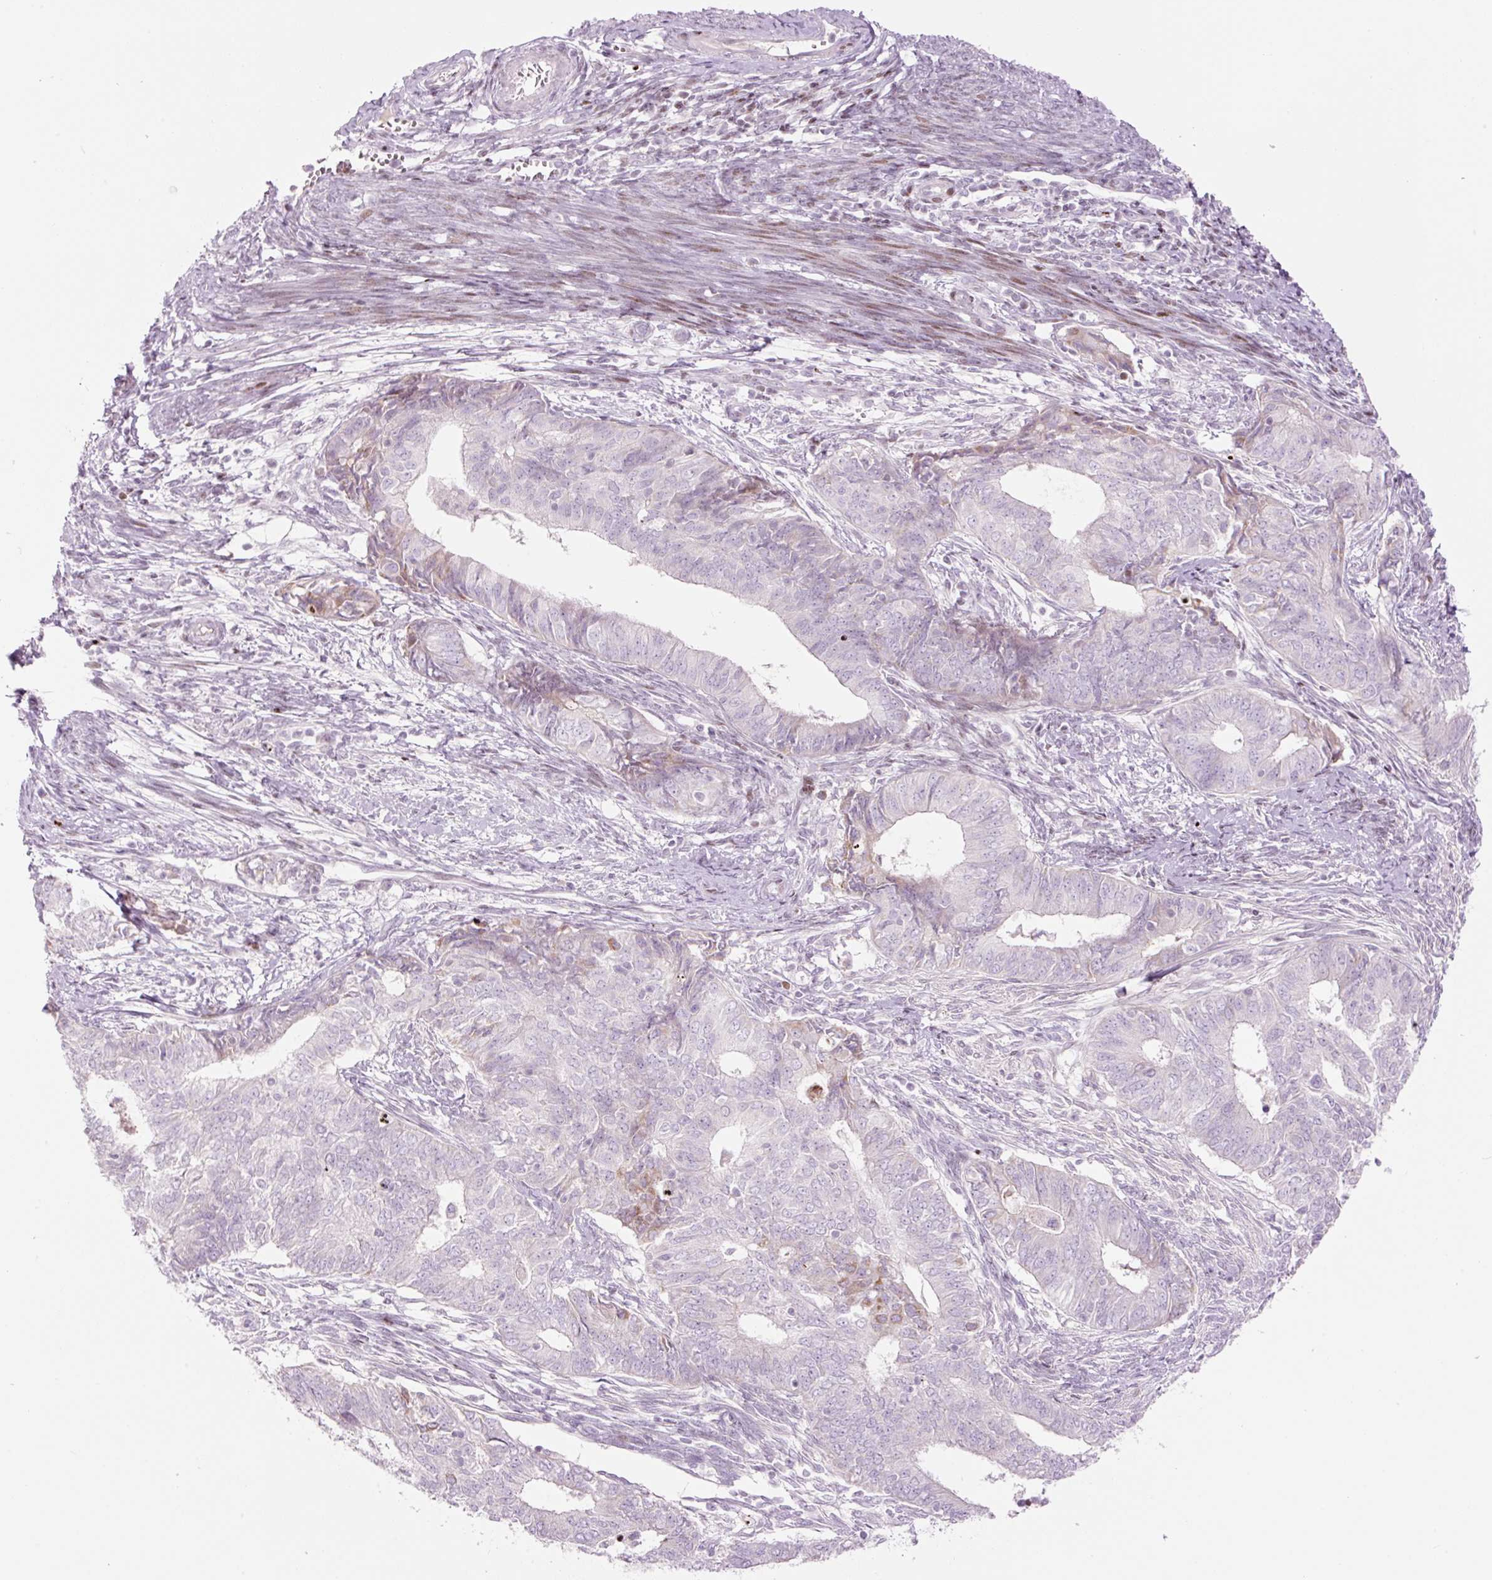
{"staining": {"intensity": "weak", "quantity": "<25%", "location": "cytoplasmic/membranous"}, "tissue": "endometrial cancer", "cell_type": "Tumor cells", "image_type": "cancer", "snomed": [{"axis": "morphology", "description": "Adenocarcinoma, NOS"}, {"axis": "topography", "description": "Endometrium"}], "caption": "A photomicrograph of adenocarcinoma (endometrial) stained for a protein exhibits no brown staining in tumor cells.", "gene": "TMEM177", "patient": {"sex": "female", "age": 62}}